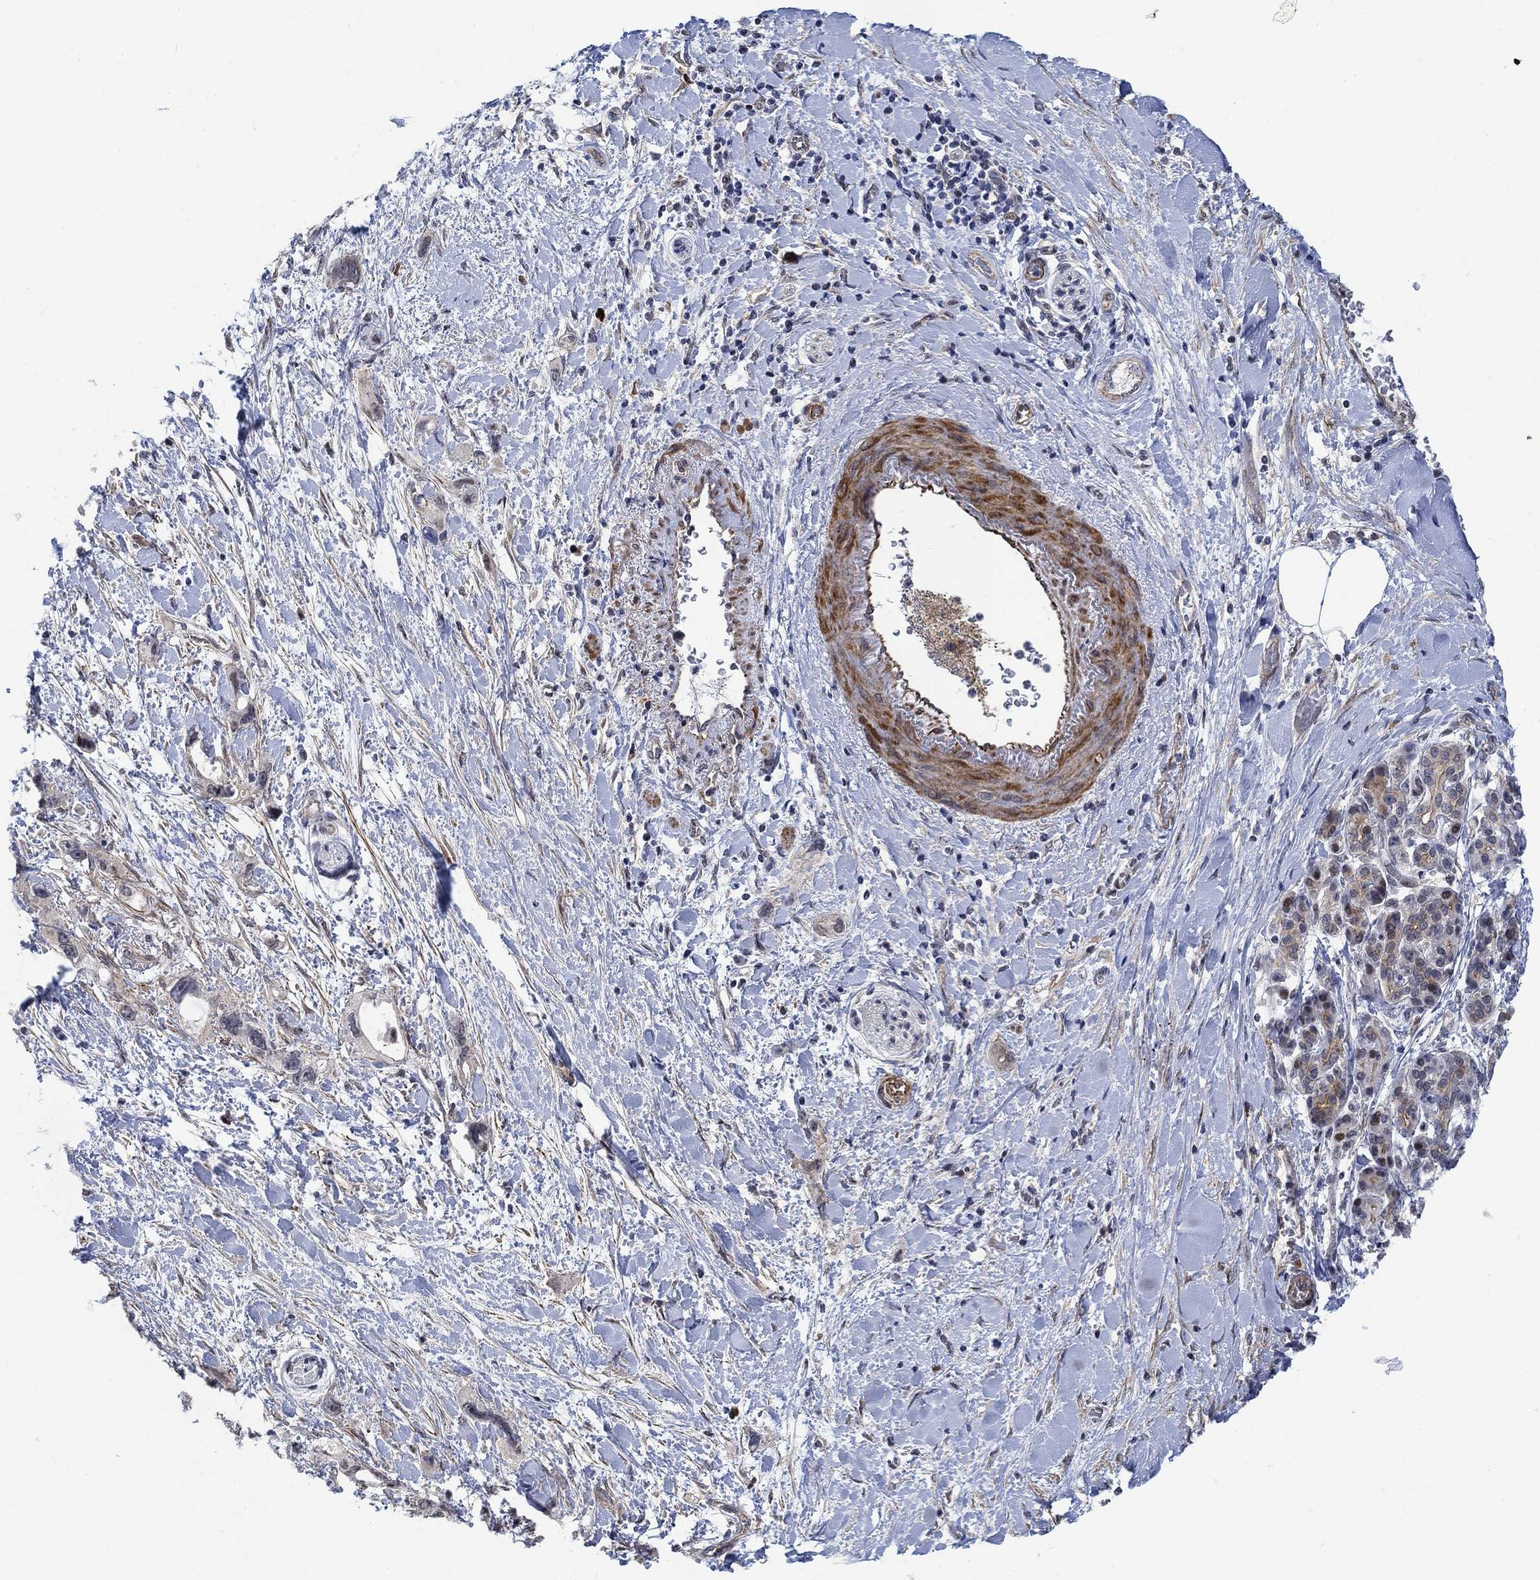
{"staining": {"intensity": "negative", "quantity": "none", "location": "none"}, "tissue": "pancreatic cancer", "cell_type": "Tumor cells", "image_type": "cancer", "snomed": [{"axis": "morphology", "description": "Adenocarcinoma, NOS"}, {"axis": "topography", "description": "Pancreas"}], "caption": "IHC image of human pancreatic cancer stained for a protein (brown), which exhibits no expression in tumor cells.", "gene": "KCNH8", "patient": {"sex": "female", "age": 56}}